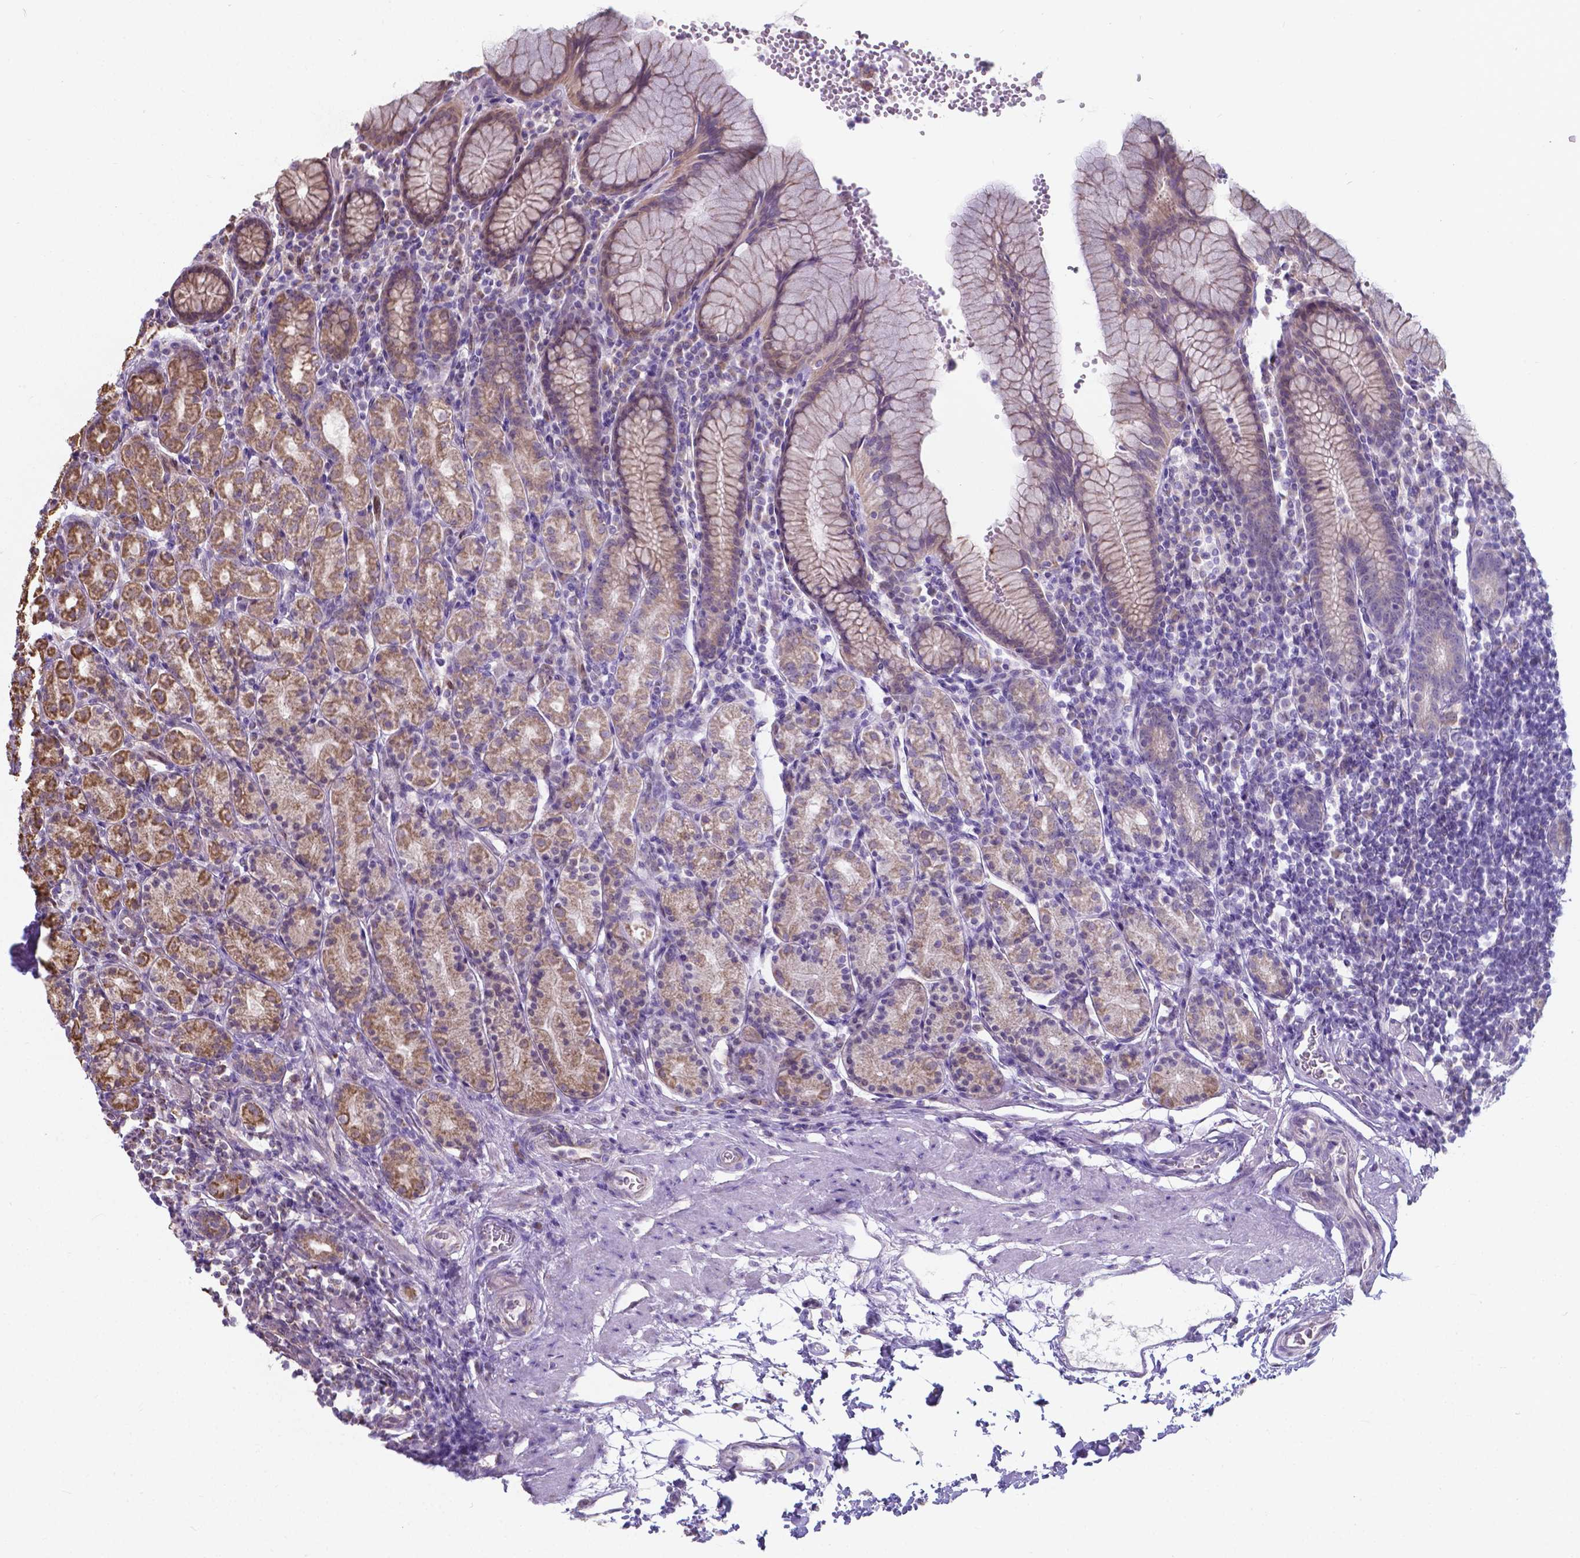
{"staining": {"intensity": "moderate", "quantity": "25%-75%", "location": "cytoplasmic/membranous"}, "tissue": "stomach", "cell_type": "Glandular cells", "image_type": "normal", "snomed": [{"axis": "morphology", "description": "Normal tissue, NOS"}, {"axis": "topography", "description": "Stomach, upper"}, {"axis": "topography", "description": "Stomach"}], "caption": "Stomach stained for a protein exhibits moderate cytoplasmic/membranous positivity in glandular cells. The staining was performed using DAB (3,3'-diaminobenzidine), with brown indicating positive protein expression. Nuclei are stained blue with hematoxylin.", "gene": "FAM114A1", "patient": {"sex": "male", "age": 62}}